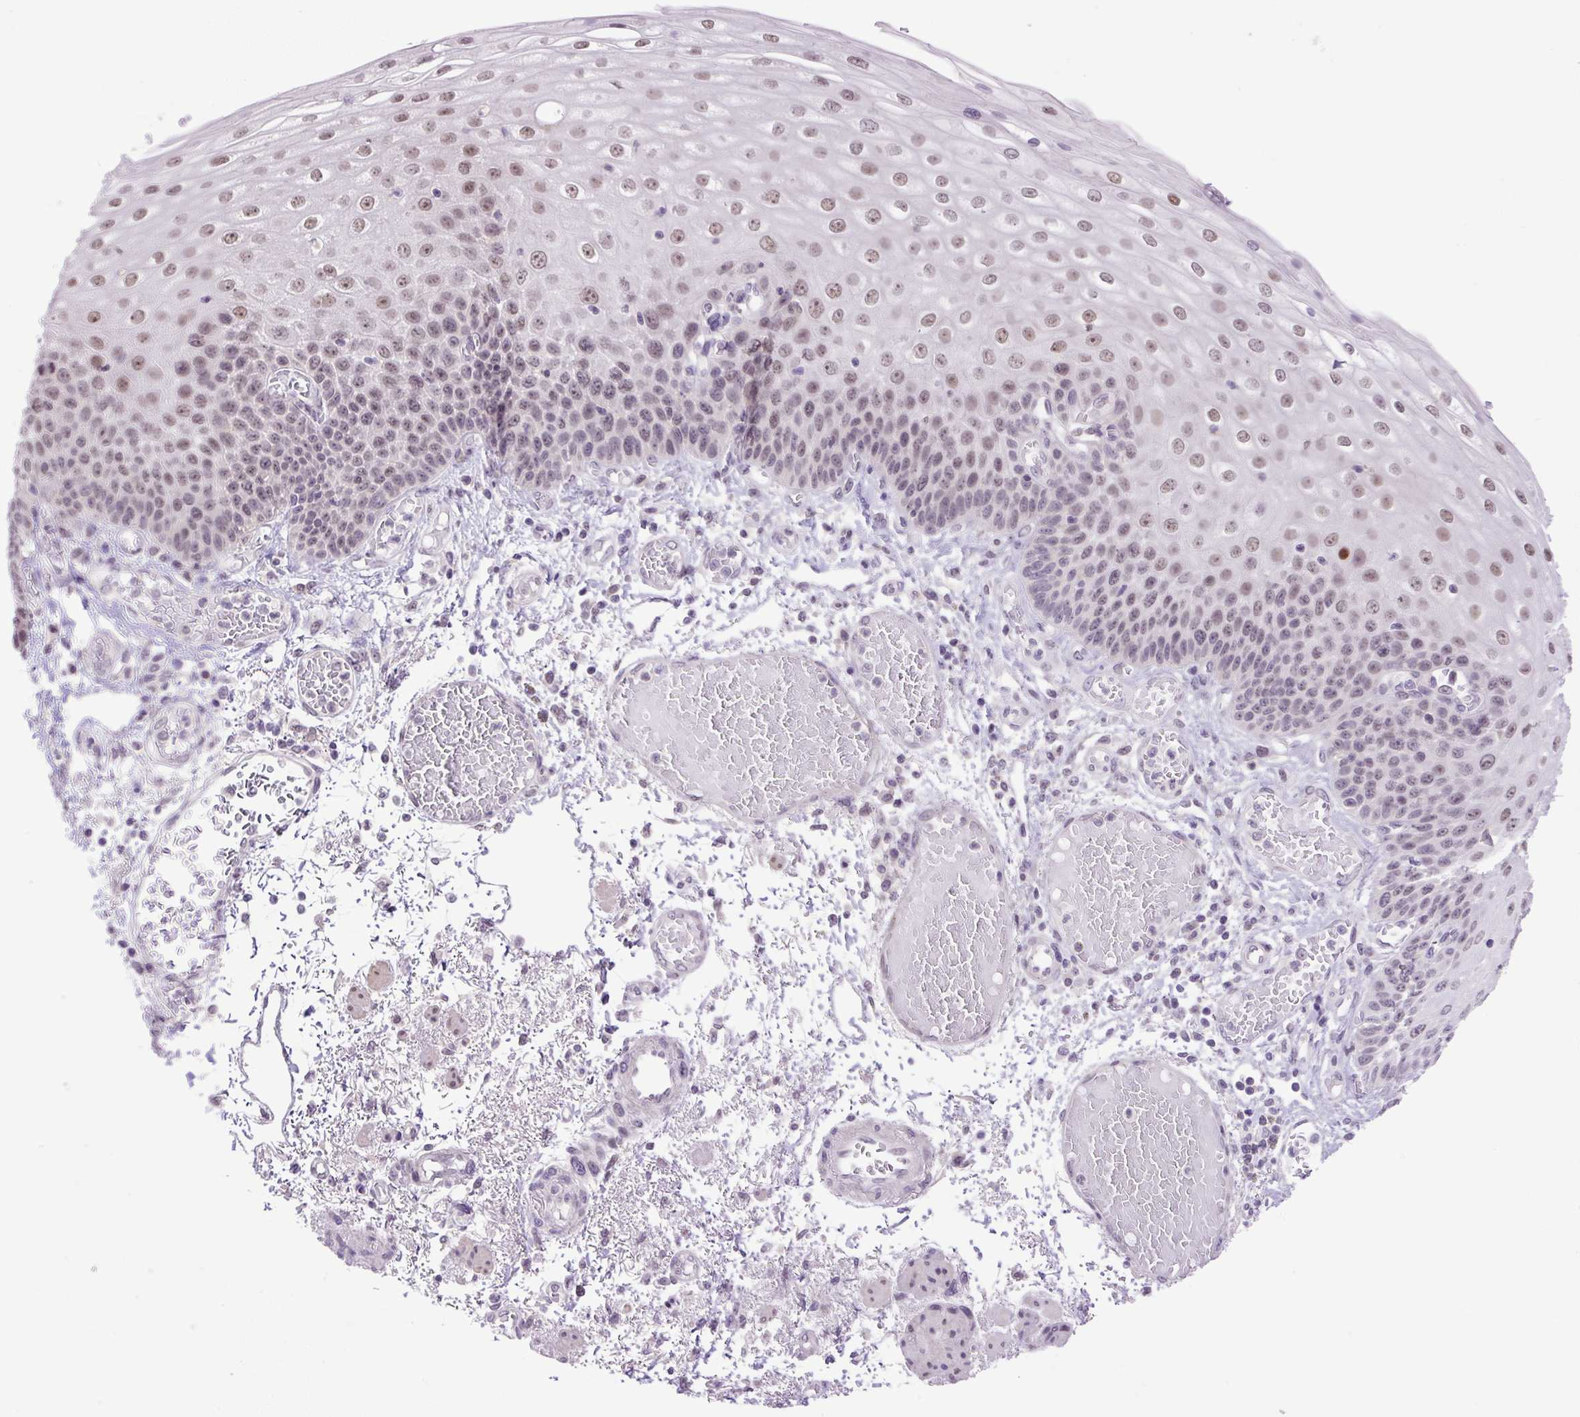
{"staining": {"intensity": "moderate", "quantity": ">75%", "location": "nuclear"}, "tissue": "esophagus", "cell_type": "Squamous epithelial cells", "image_type": "normal", "snomed": [{"axis": "morphology", "description": "Normal tissue, NOS"}, {"axis": "morphology", "description": "Adenocarcinoma, NOS"}, {"axis": "topography", "description": "Esophagus"}], "caption": "Protein staining of unremarkable esophagus reveals moderate nuclear staining in approximately >75% of squamous epithelial cells. Using DAB (3,3'-diaminobenzidine) (brown) and hematoxylin (blue) stains, captured at high magnification using brightfield microscopy.", "gene": "KPNA1", "patient": {"sex": "male", "age": 81}}